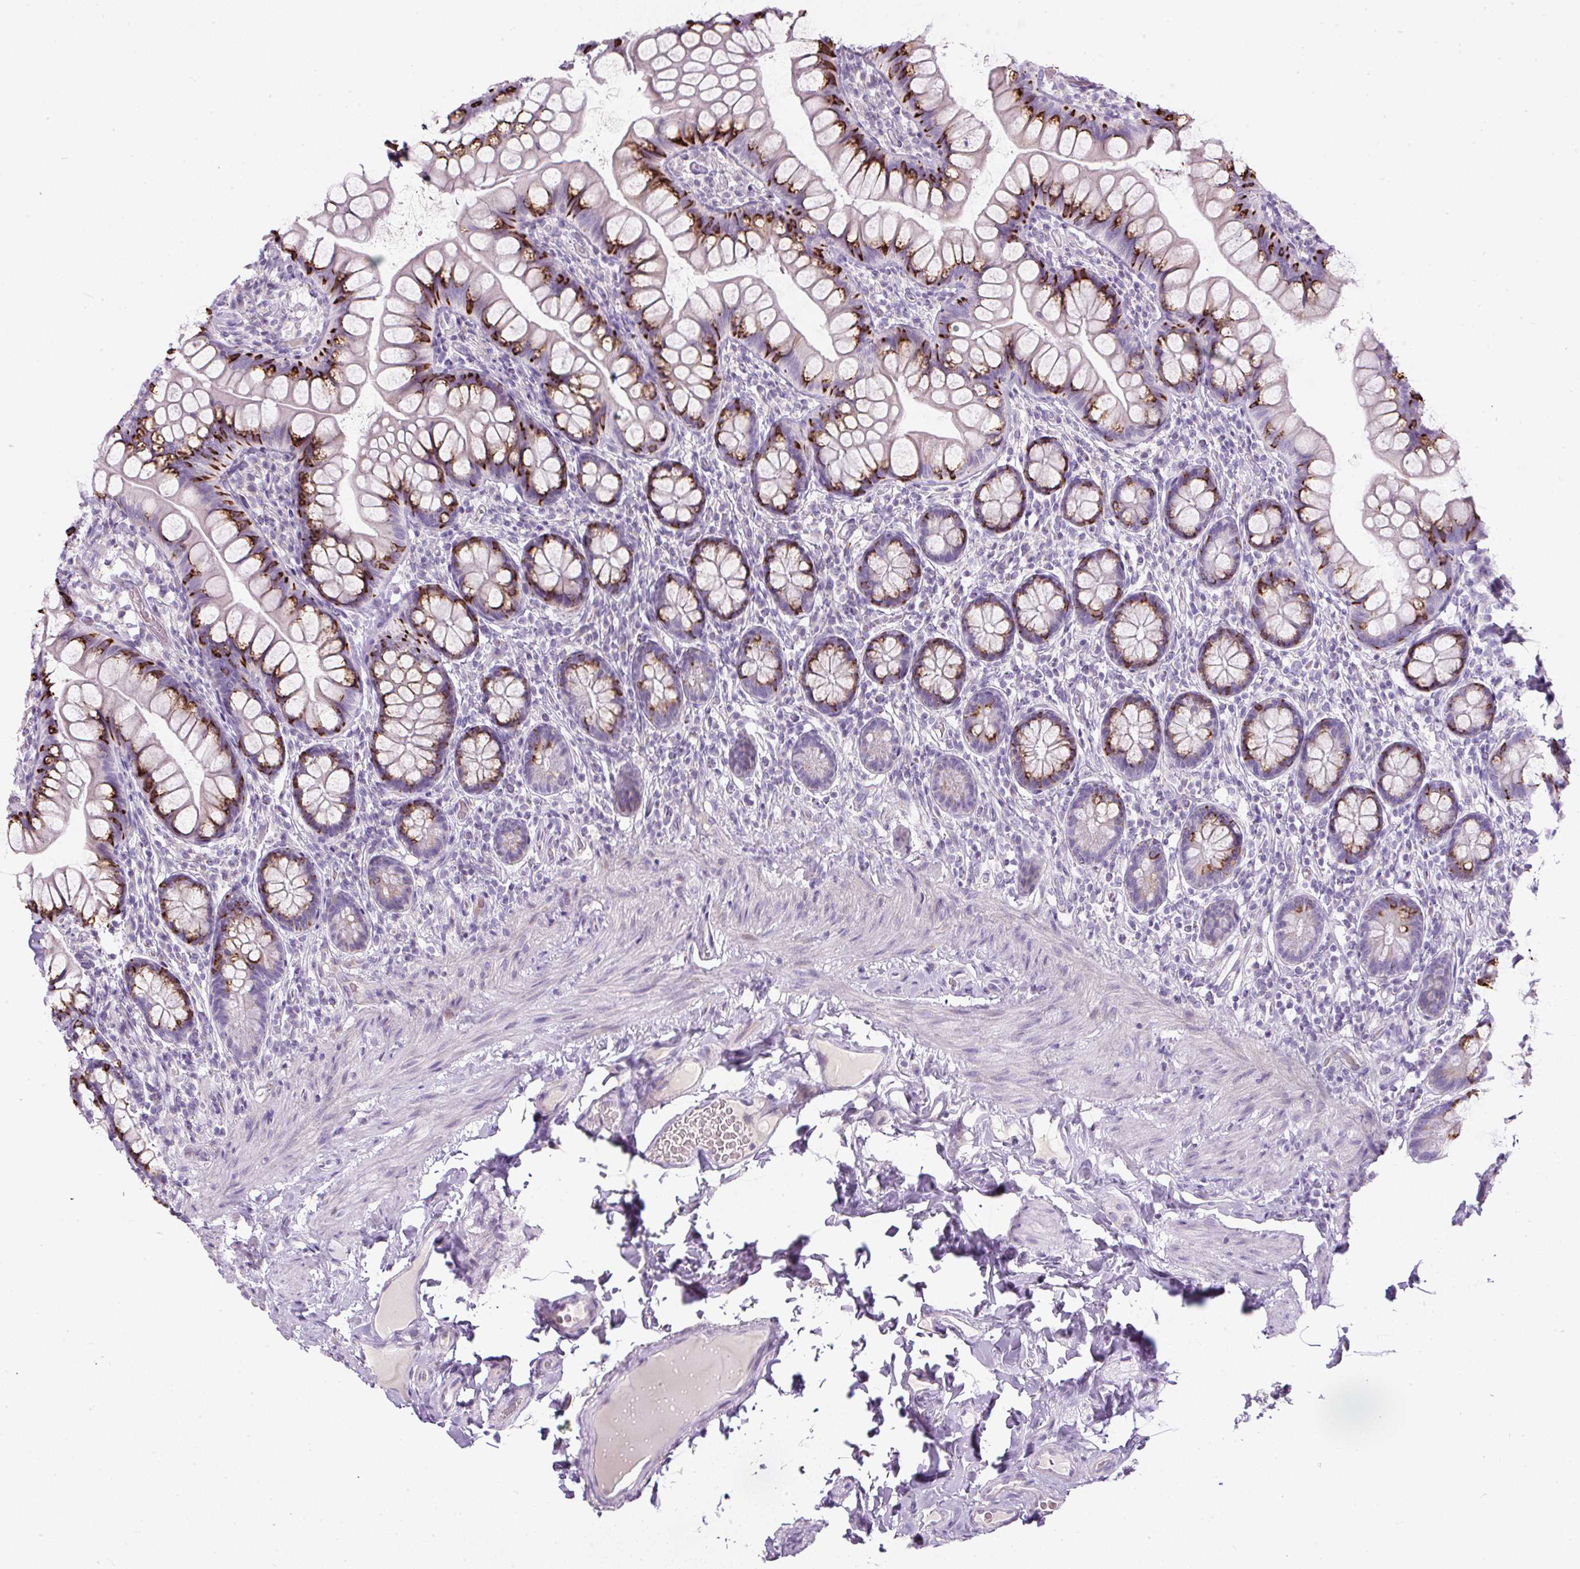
{"staining": {"intensity": "strong", "quantity": "<25%", "location": "cytoplasmic/membranous"}, "tissue": "small intestine", "cell_type": "Glandular cells", "image_type": "normal", "snomed": [{"axis": "morphology", "description": "Normal tissue, NOS"}, {"axis": "topography", "description": "Small intestine"}], "caption": "IHC of benign human small intestine shows medium levels of strong cytoplasmic/membranous positivity in about <25% of glandular cells.", "gene": "FGFBP3", "patient": {"sex": "male", "age": 70}}